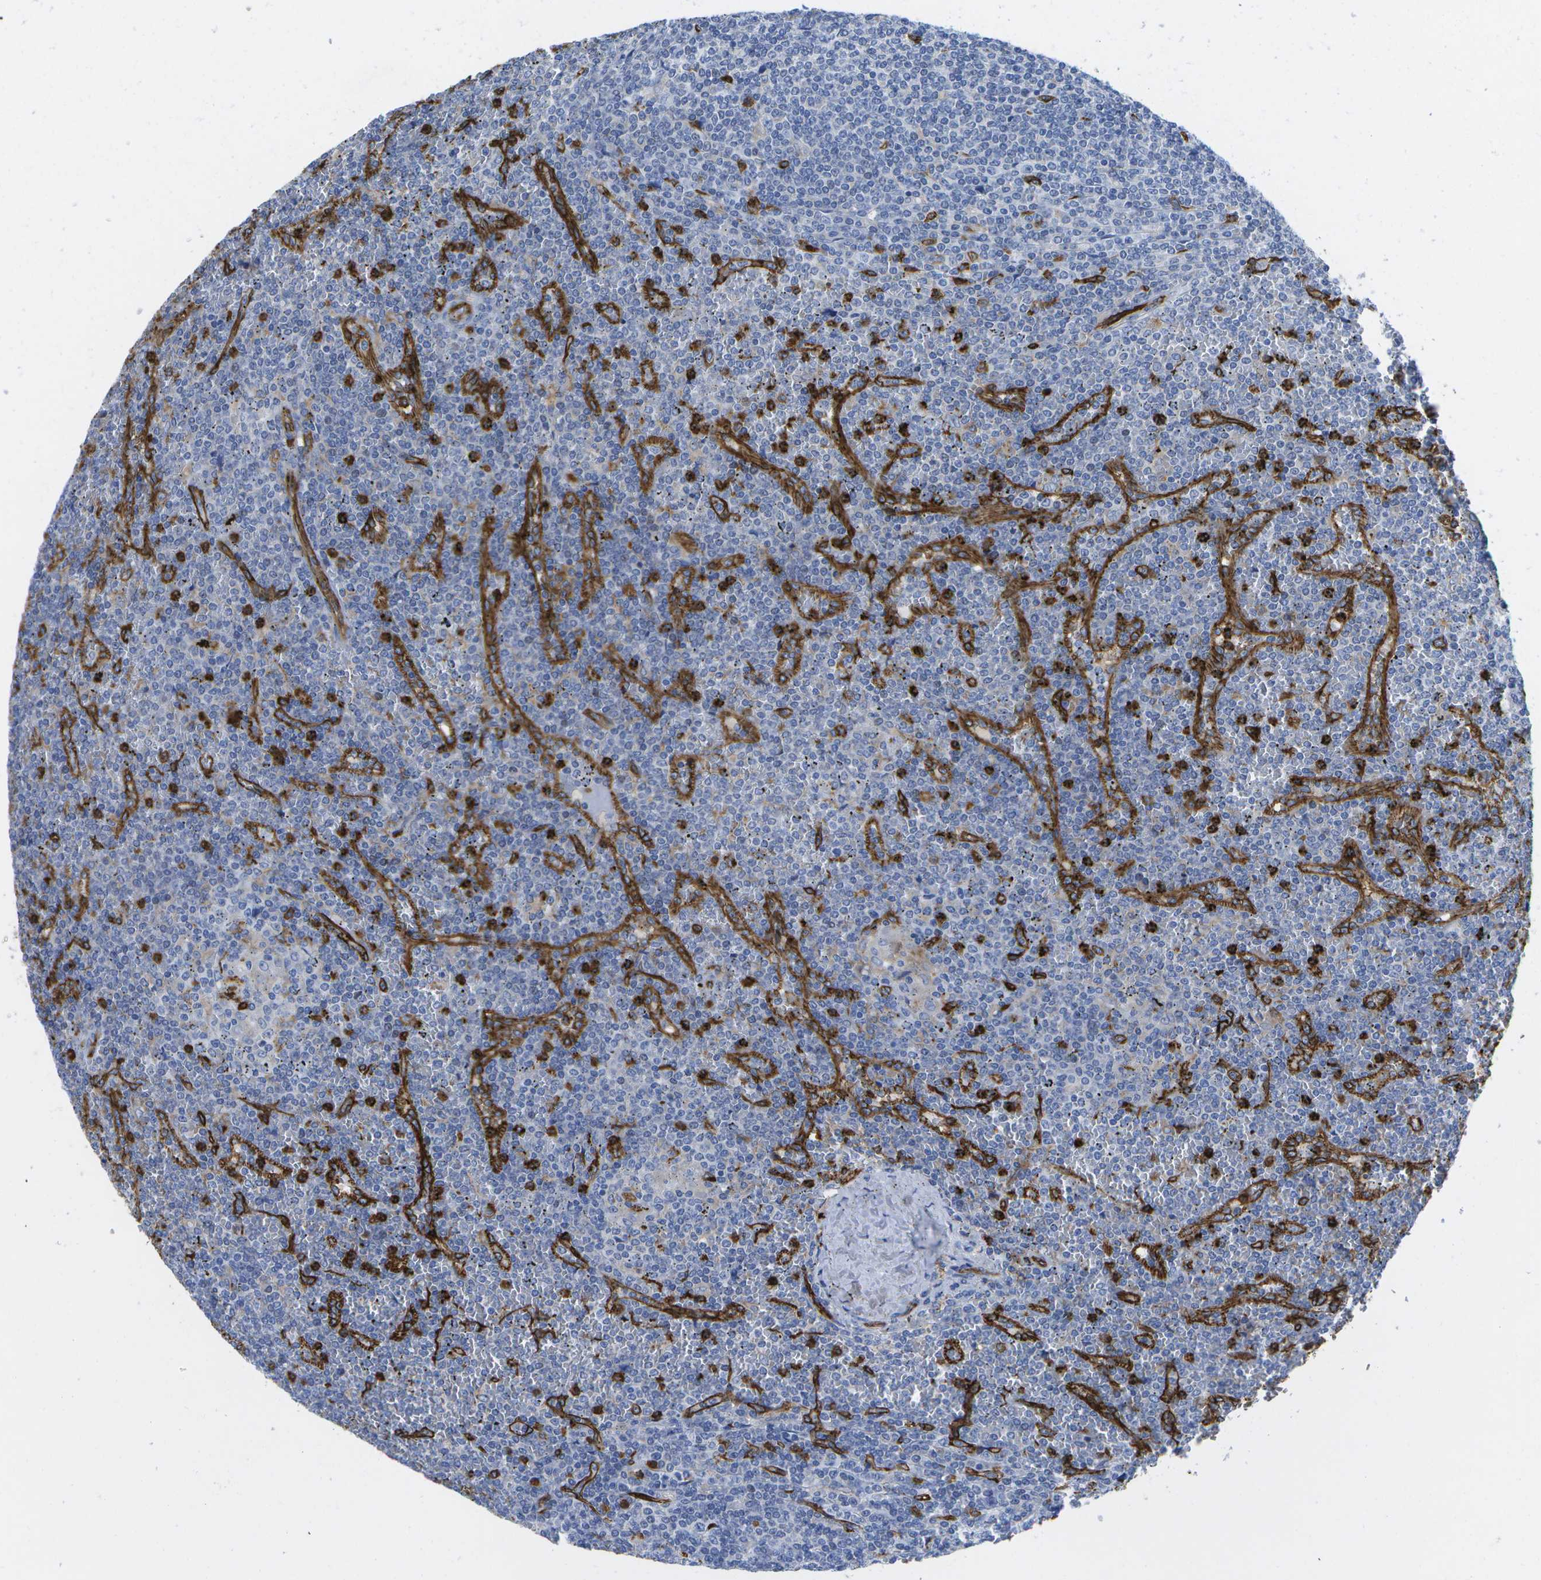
{"staining": {"intensity": "negative", "quantity": "none", "location": "none"}, "tissue": "lymphoma", "cell_type": "Tumor cells", "image_type": "cancer", "snomed": [{"axis": "morphology", "description": "Malignant lymphoma, non-Hodgkin's type, Low grade"}, {"axis": "topography", "description": "Spleen"}], "caption": "This is a histopathology image of immunohistochemistry (IHC) staining of malignant lymphoma, non-Hodgkin's type (low-grade), which shows no staining in tumor cells.", "gene": "DYSF", "patient": {"sex": "female", "age": 19}}